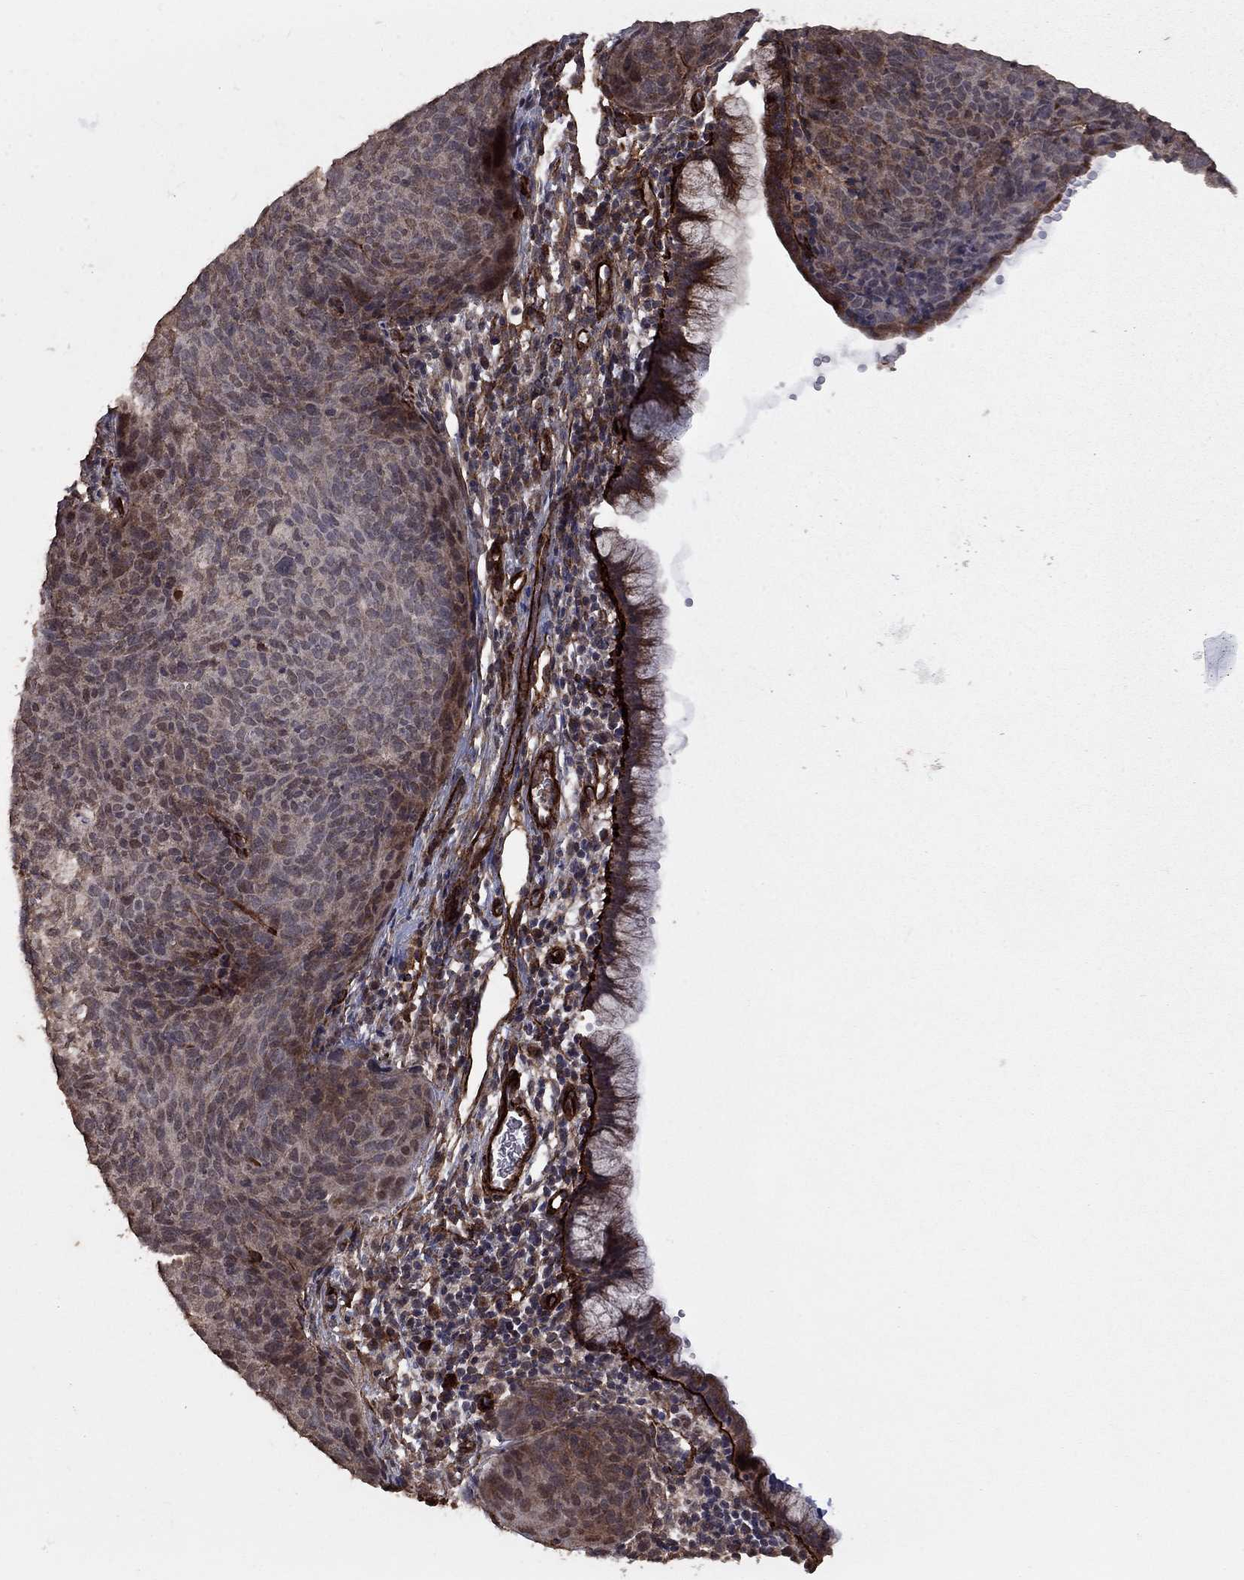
{"staining": {"intensity": "moderate", "quantity": "<25%", "location": "cytoplasmic/membranous"}, "tissue": "cervical cancer", "cell_type": "Tumor cells", "image_type": "cancer", "snomed": [{"axis": "morphology", "description": "Squamous cell carcinoma, NOS"}, {"axis": "topography", "description": "Cervix"}], "caption": "This micrograph displays cervical cancer (squamous cell carcinoma) stained with immunohistochemistry to label a protein in brown. The cytoplasmic/membranous of tumor cells show moderate positivity for the protein. Nuclei are counter-stained blue.", "gene": "COL18A1", "patient": {"sex": "female", "age": 39}}